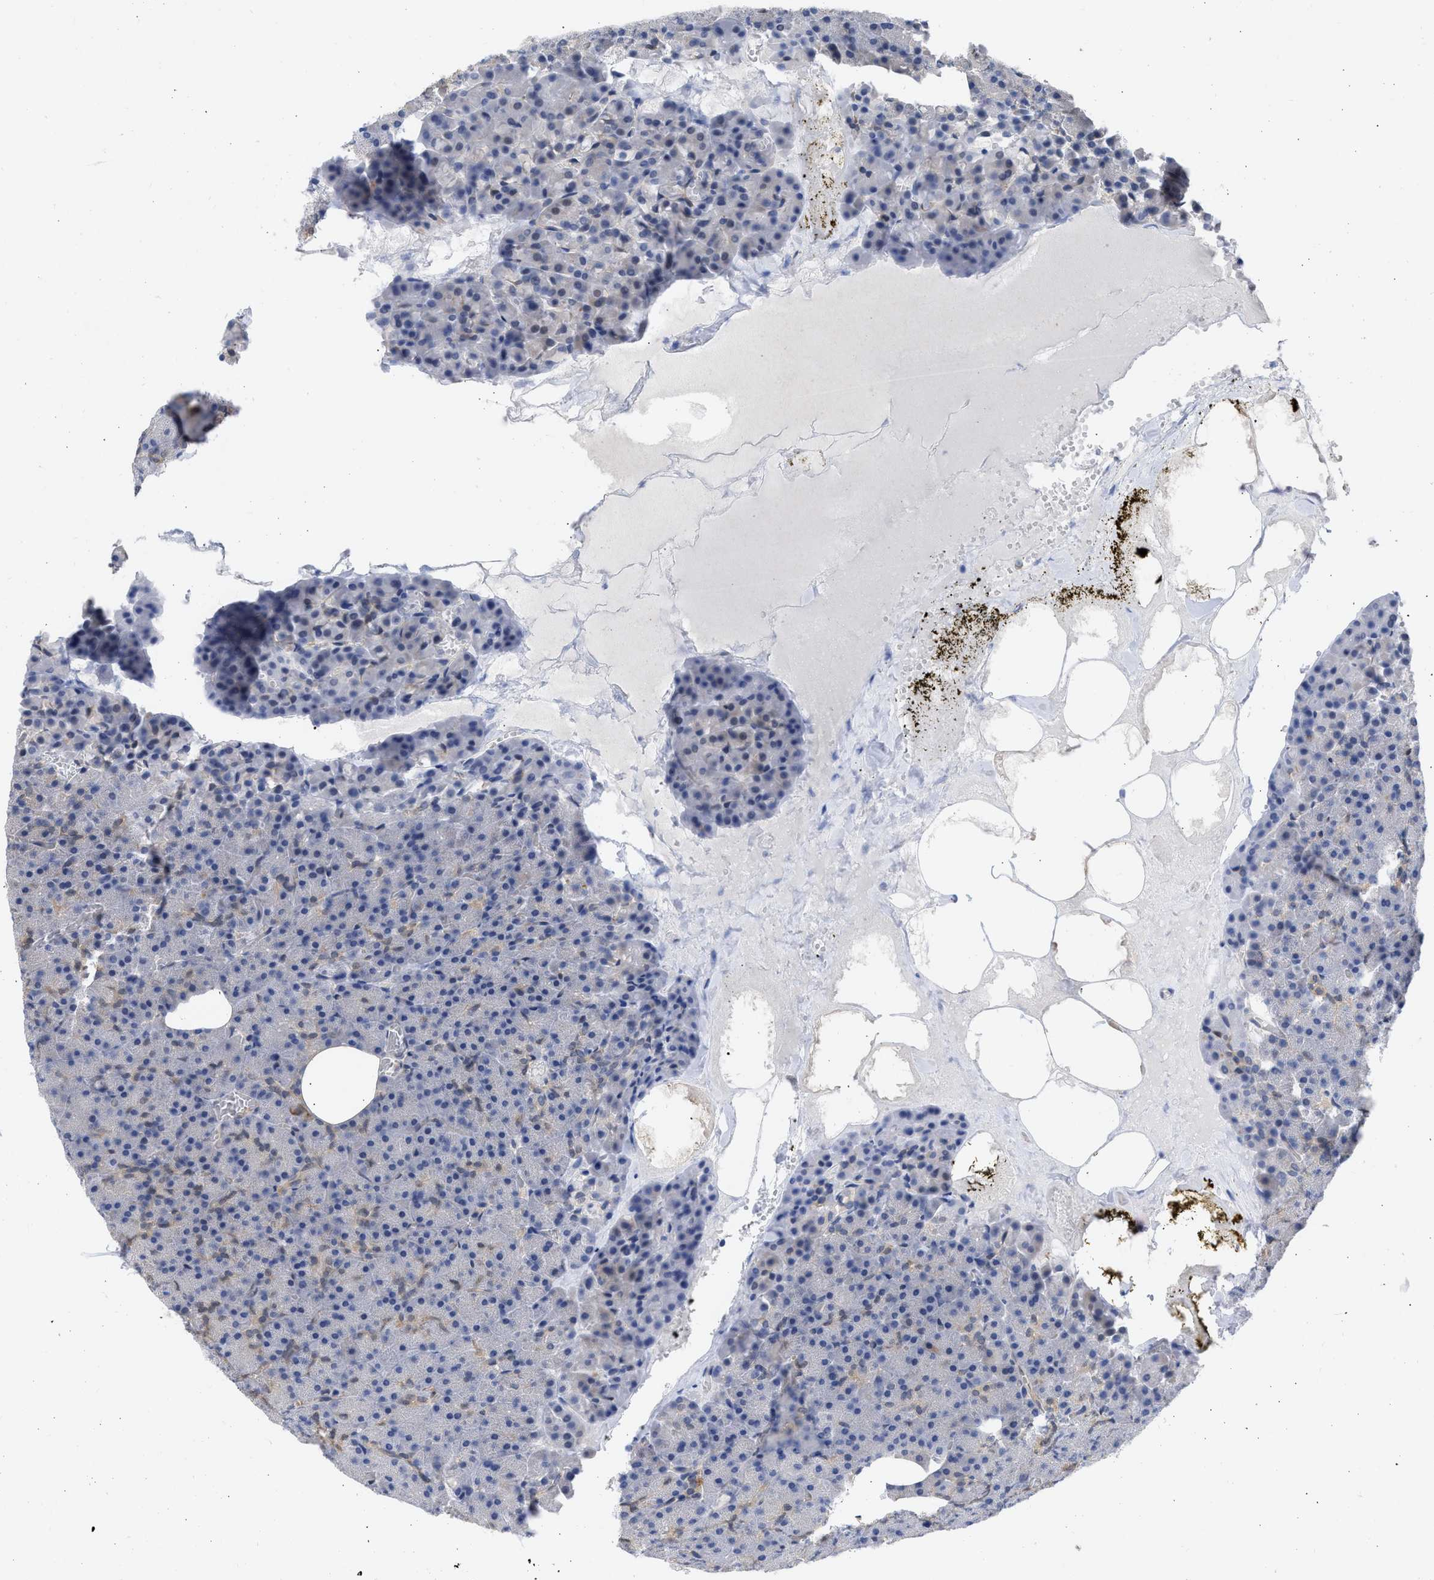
{"staining": {"intensity": "weak", "quantity": ">75%", "location": "cytoplasmic/membranous"}, "tissue": "pancreas", "cell_type": "Exocrine glandular cells", "image_type": "normal", "snomed": [{"axis": "morphology", "description": "Normal tissue, NOS"}, {"axis": "morphology", "description": "Carcinoid, malignant, NOS"}, {"axis": "topography", "description": "Pancreas"}], "caption": "IHC of unremarkable pancreas demonstrates low levels of weak cytoplasmic/membranous positivity in approximately >75% of exocrine glandular cells.", "gene": "THRA", "patient": {"sex": "female", "age": 35}}